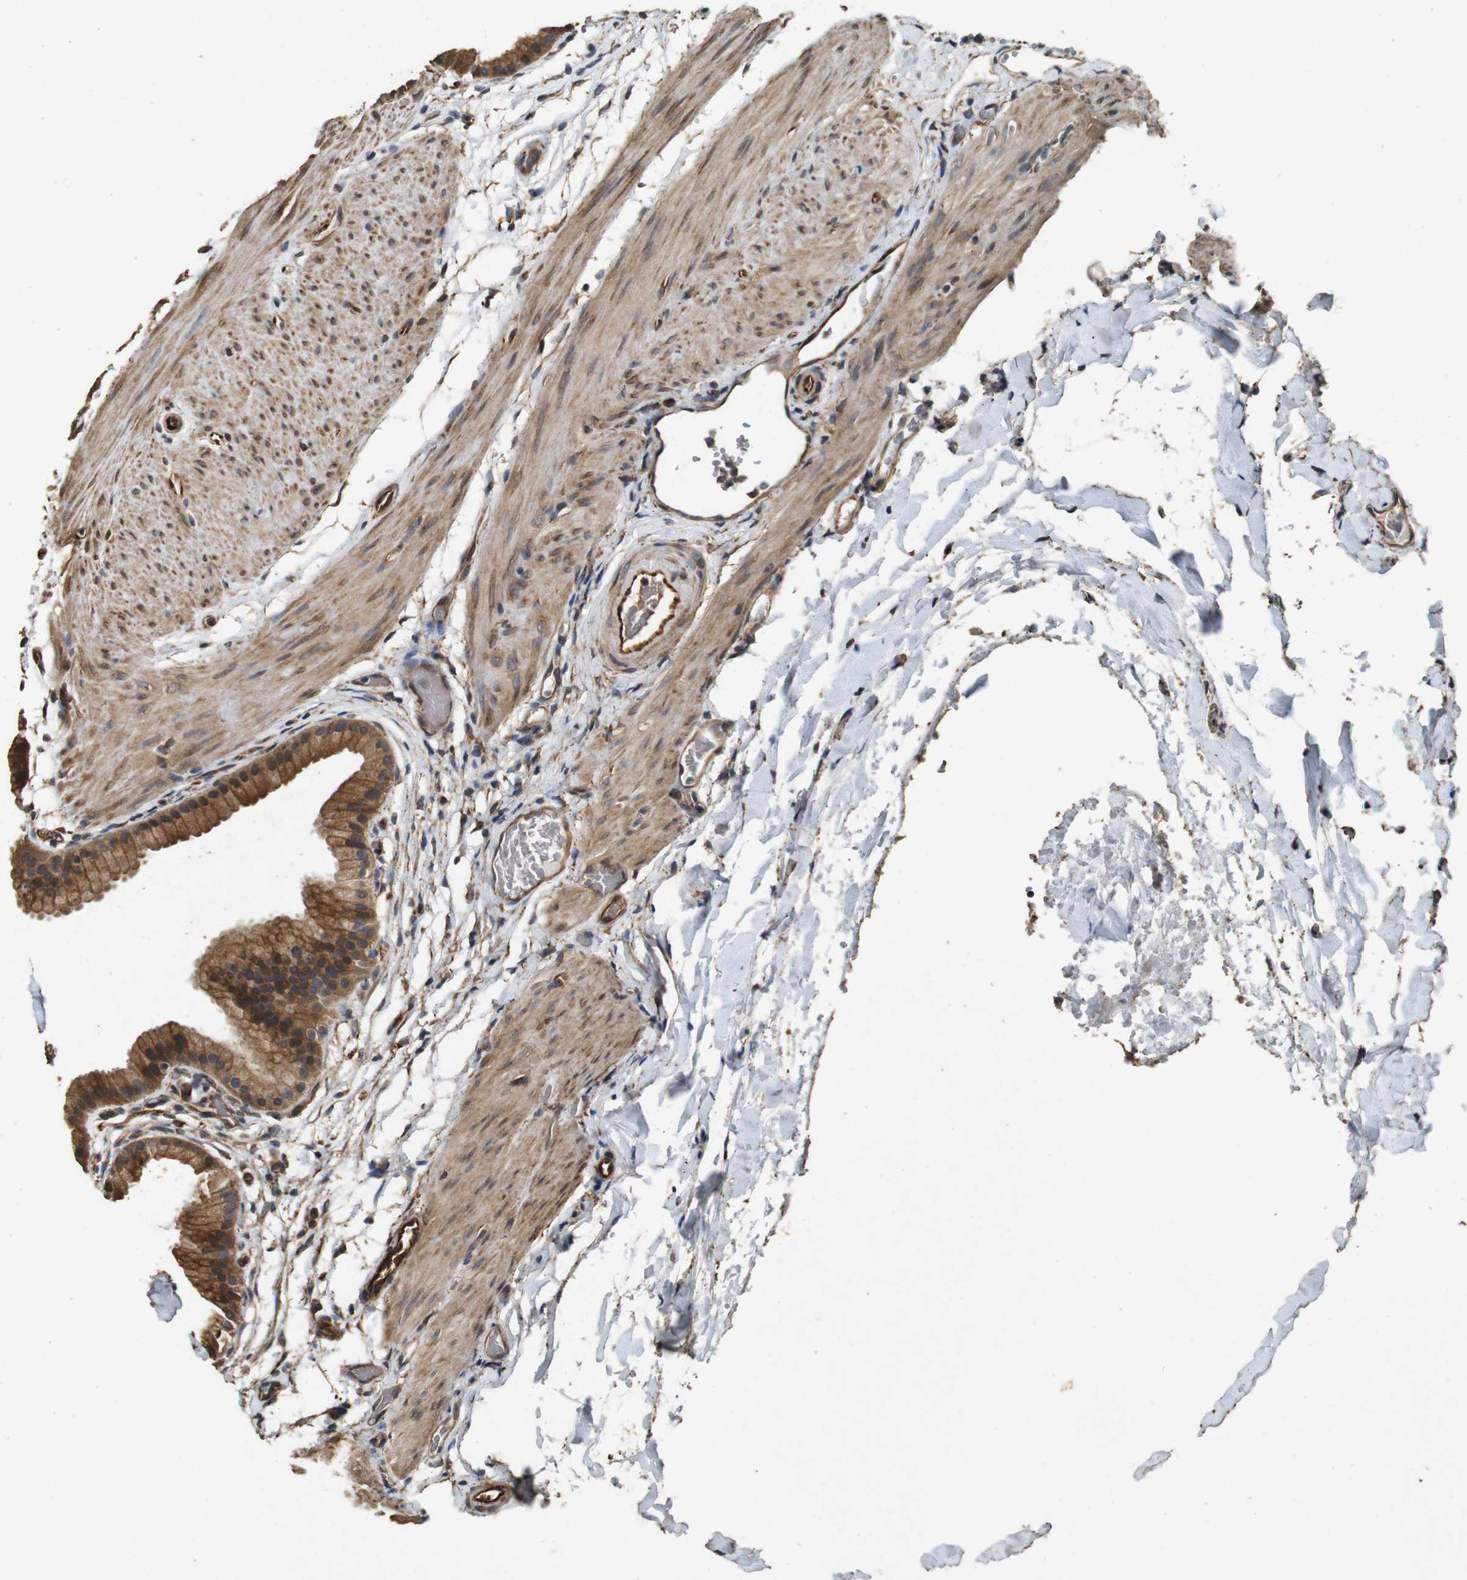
{"staining": {"intensity": "moderate", "quantity": ">75%", "location": "cytoplasmic/membranous"}, "tissue": "gallbladder", "cell_type": "Glandular cells", "image_type": "normal", "snomed": [{"axis": "morphology", "description": "Normal tissue, NOS"}, {"axis": "topography", "description": "Gallbladder"}], "caption": "High-power microscopy captured an IHC photomicrograph of unremarkable gallbladder, revealing moderate cytoplasmic/membranous expression in about >75% of glandular cells.", "gene": "CNPY4", "patient": {"sex": "female", "age": 64}}